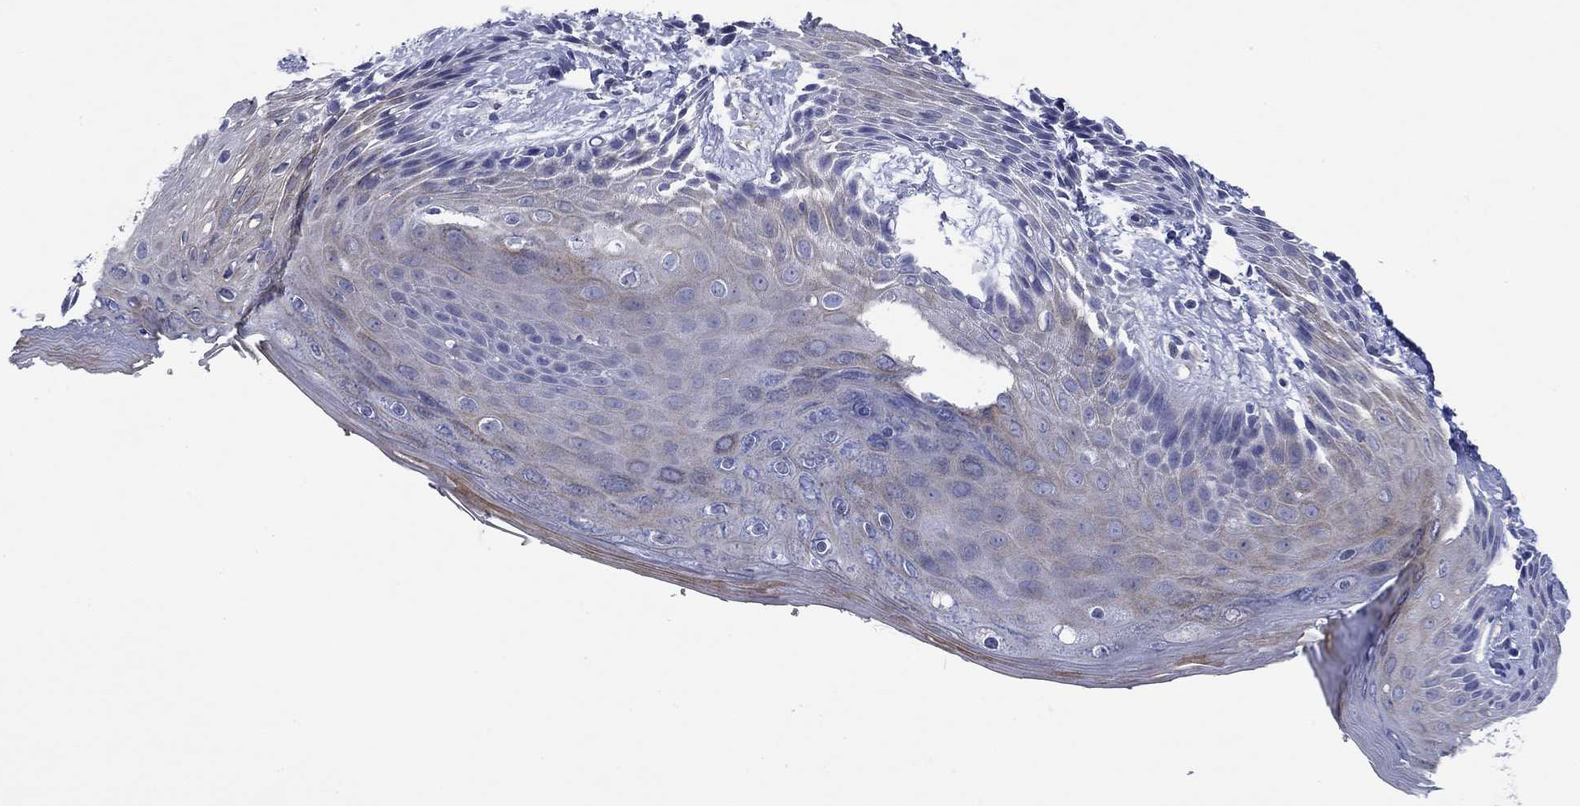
{"staining": {"intensity": "weak", "quantity": "25%-75%", "location": "cytoplasmic/membranous"}, "tissue": "skin", "cell_type": "Epidermal cells", "image_type": "normal", "snomed": [{"axis": "morphology", "description": "Normal tissue, NOS"}, {"axis": "topography", "description": "Anal"}], "caption": "This image displays immunohistochemistry staining of normal human skin, with low weak cytoplasmic/membranous staining in about 25%-75% of epidermal cells.", "gene": "HDC", "patient": {"sex": "male", "age": 36}}